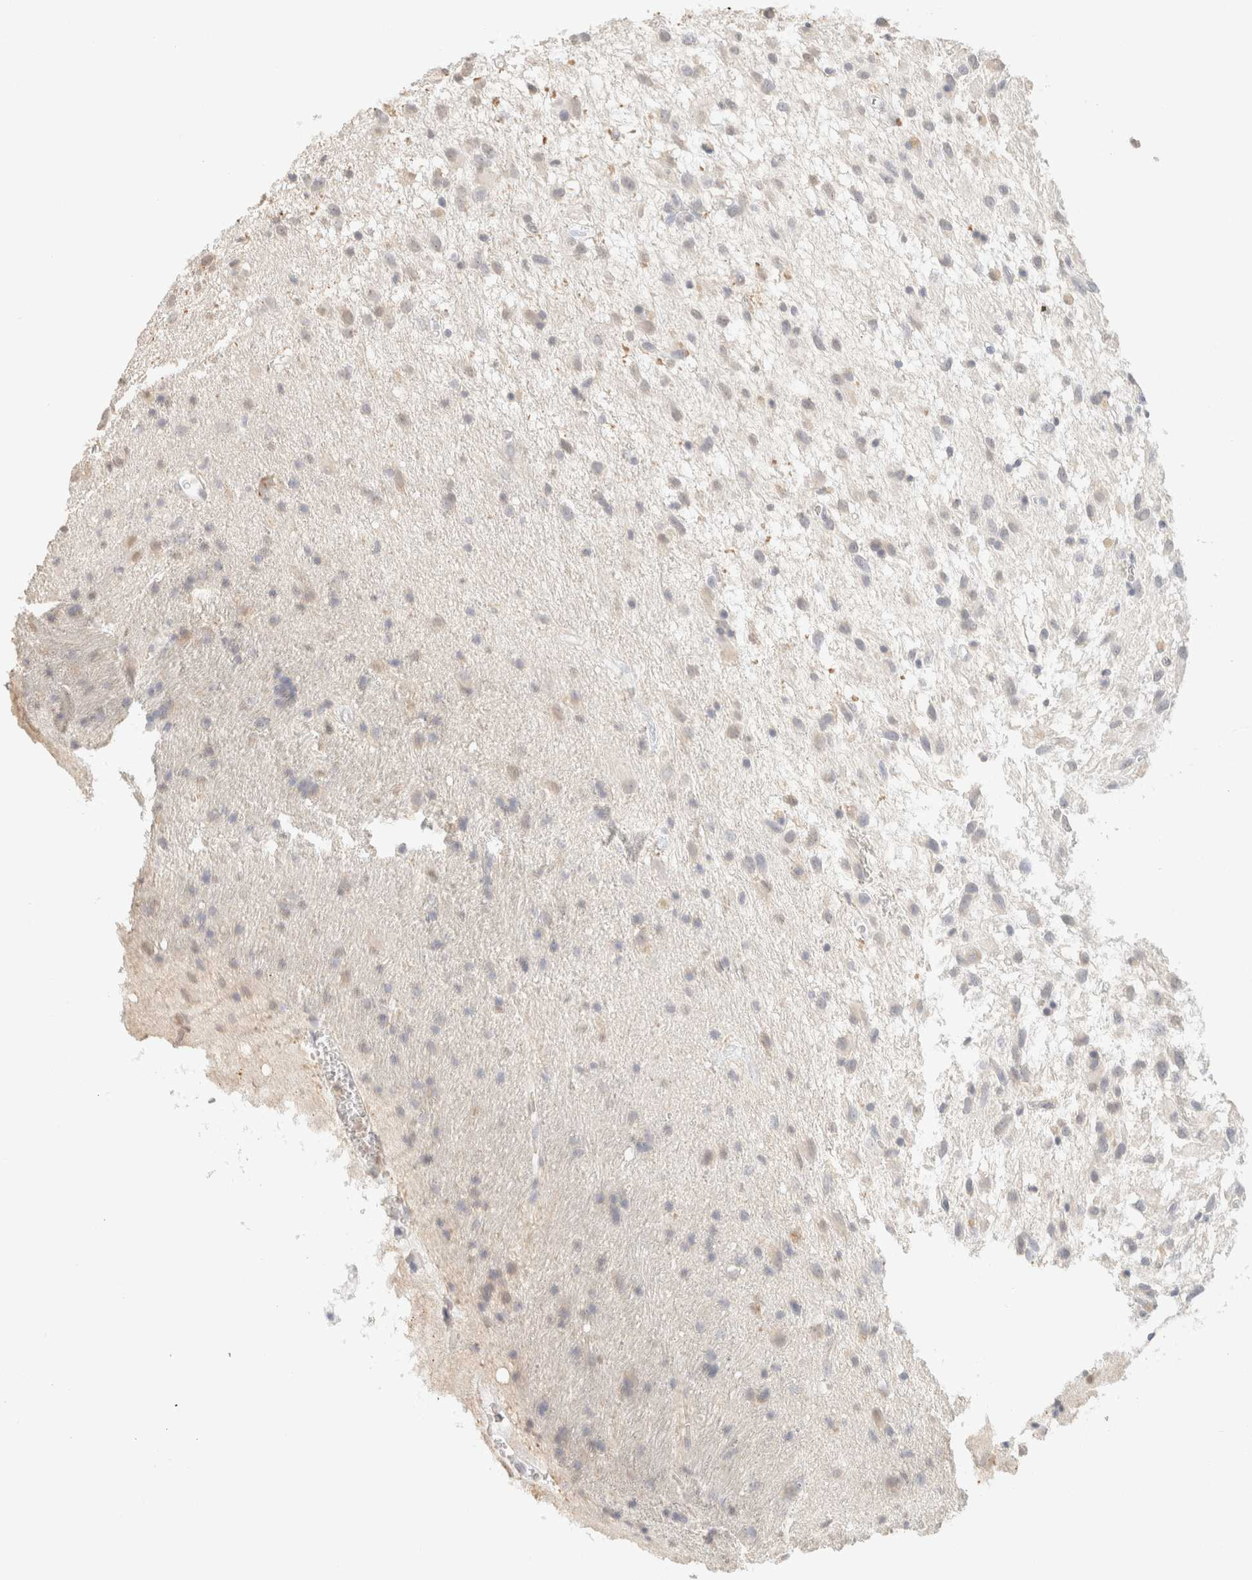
{"staining": {"intensity": "weak", "quantity": "25%-75%", "location": "cytoplasmic/membranous"}, "tissue": "glioma", "cell_type": "Tumor cells", "image_type": "cancer", "snomed": [{"axis": "morphology", "description": "Glioma, malignant, Low grade"}, {"axis": "topography", "description": "Brain"}], "caption": "Glioma stained with a brown dye displays weak cytoplasmic/membranous positive positivity in approximately 25%-75% of tumor cells.", "gene": "CPA1", "patient": {"sex": "male", "age": 77}}